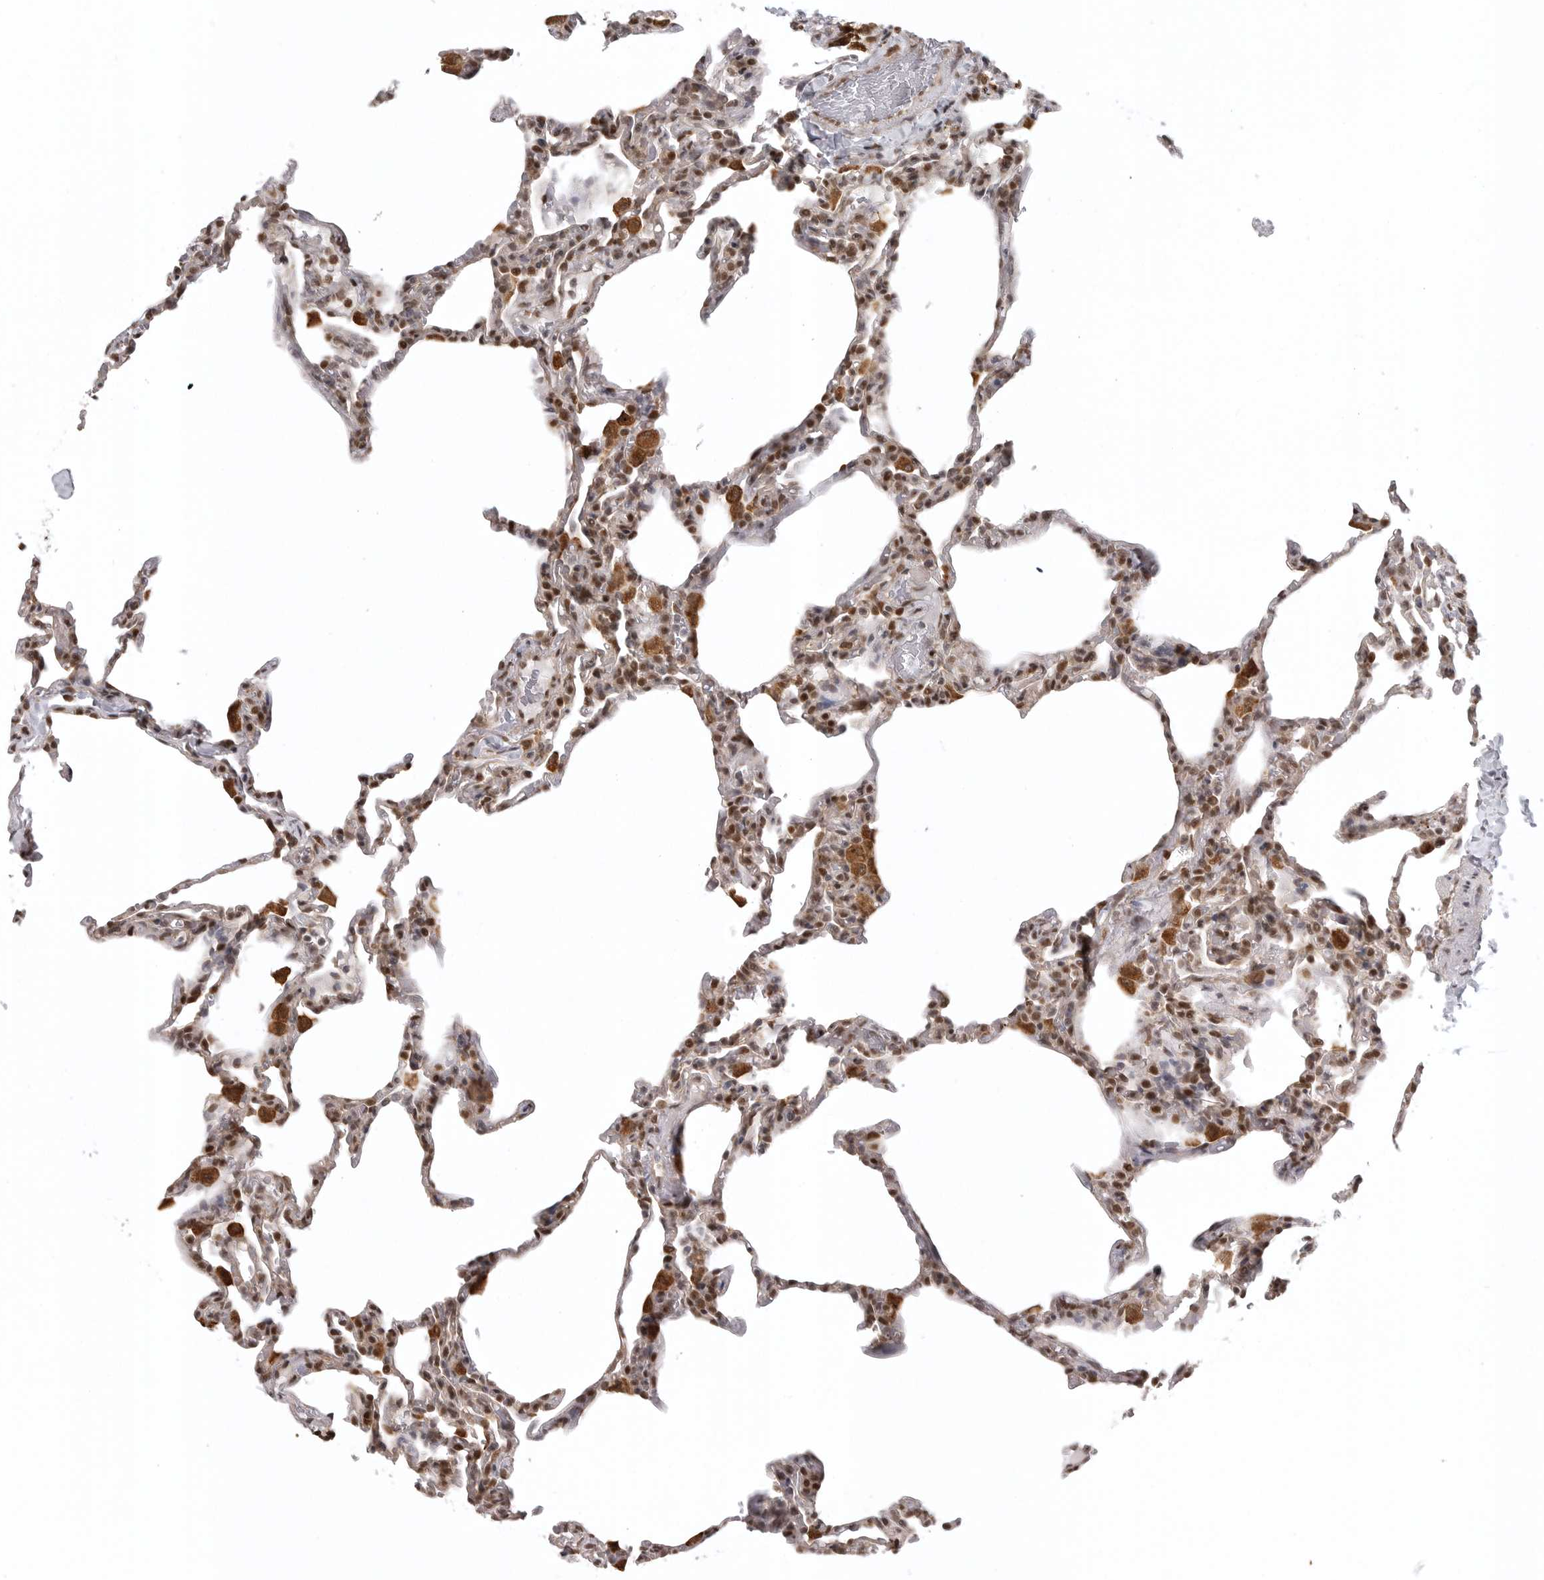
{"staining": {"intensity": "moderate", "quantity": "25%-75%", "location": "nuclear"}, "tissue": "lung", "cell_type": "Alveolar cells", "image_type": "normal", "snomed": [{"axis": "morphology", "description": "Normal tissue, NOS"}, {"axis": "topography", "description": "Lung"}], "caption": "Immunohistochemistry histopathology image of unremarkable lung: lung stained using immunohistochemistry (IHC) reveals medium levels of moderate protein expression localized specifically in the nuclear of alveolar cells, appearing as a nuclear brown color.", "gene": "ISG20L2", "patient": {"sex": "male", "age": 20}}